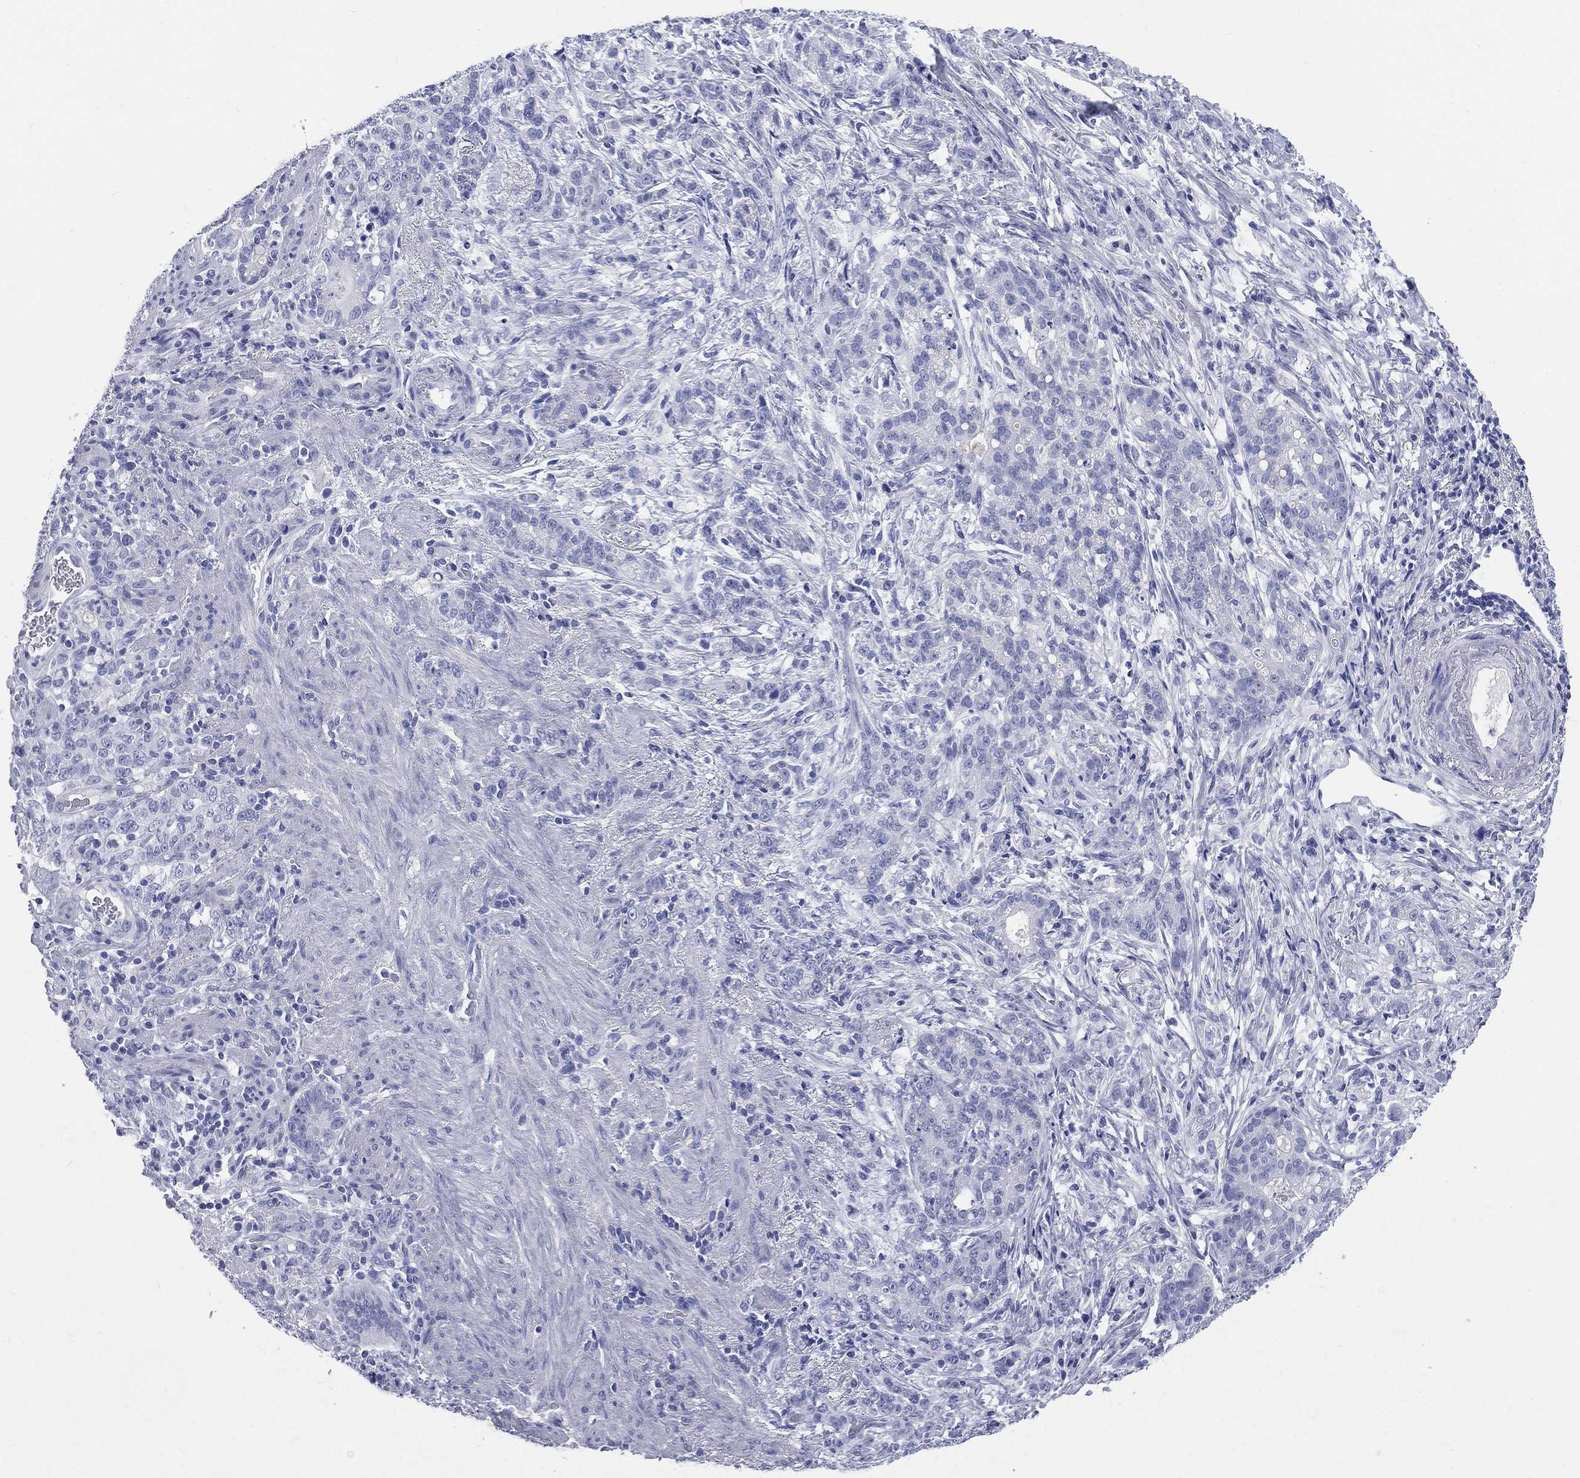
{"staining": {"intensity": "negative", "quantity": "none", "location": "none"}, "tissue": "stomach cancer", "cell_type": "Tumor cells", "image_type": "cancer", "snomed": [{"axis": "morphology", "description": "Adenocarcinoma, NOS"}, {"axis": "topography", "description": "Stomach, lower"}], "caption": "IHC of stomach cancer displays no staining in tumor cells. The staining was performed using DAB to visualize the protein expression in brown, while the nuclei were stained in blue with hematoxylin (Magnification: 20x).", "gene": "CYLC1", "patient": {"sex": "male", "age": 88}}